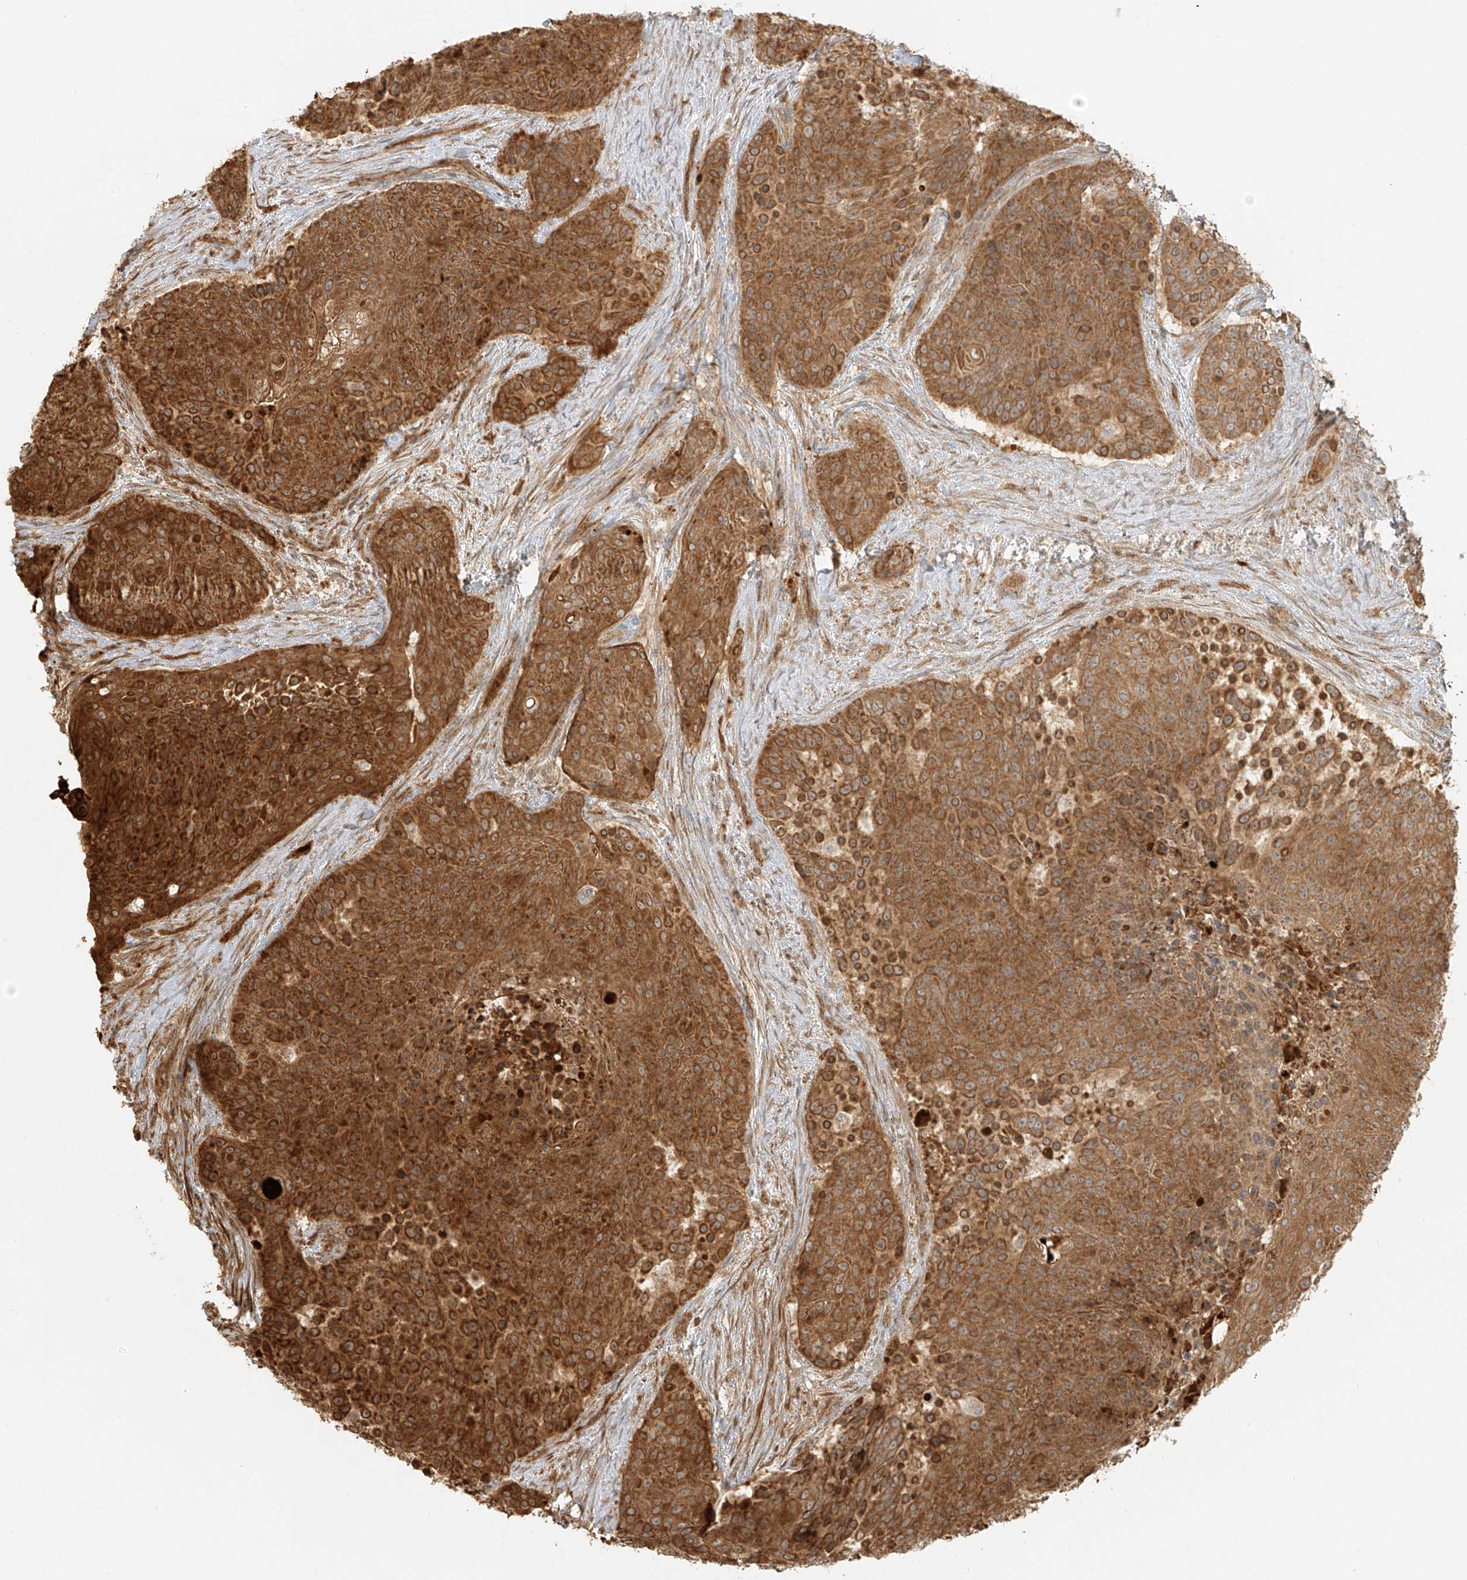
{"staining": {"intensity": "strong", "quantity": ">75%", "location": "cytoplasmic/membranous"}, "tissue": "urothelial cancer", "cell_type": "Tumor cells", "image_type": "cancer", "snomed": [{"axis": "morphology", "description": "Urothelial carcinoma, High grade"}, {"axis": "topography", "description": "Urinary bladder"}], "caption": "A high amount of strong cytoplasmic/membranous positivity is seen in approximately >75% of tumor cells in urothelial carcinoma (high-grade) tissue.", "gene": "MIPEP", "patient": {"sex": "female", "age": 63}}